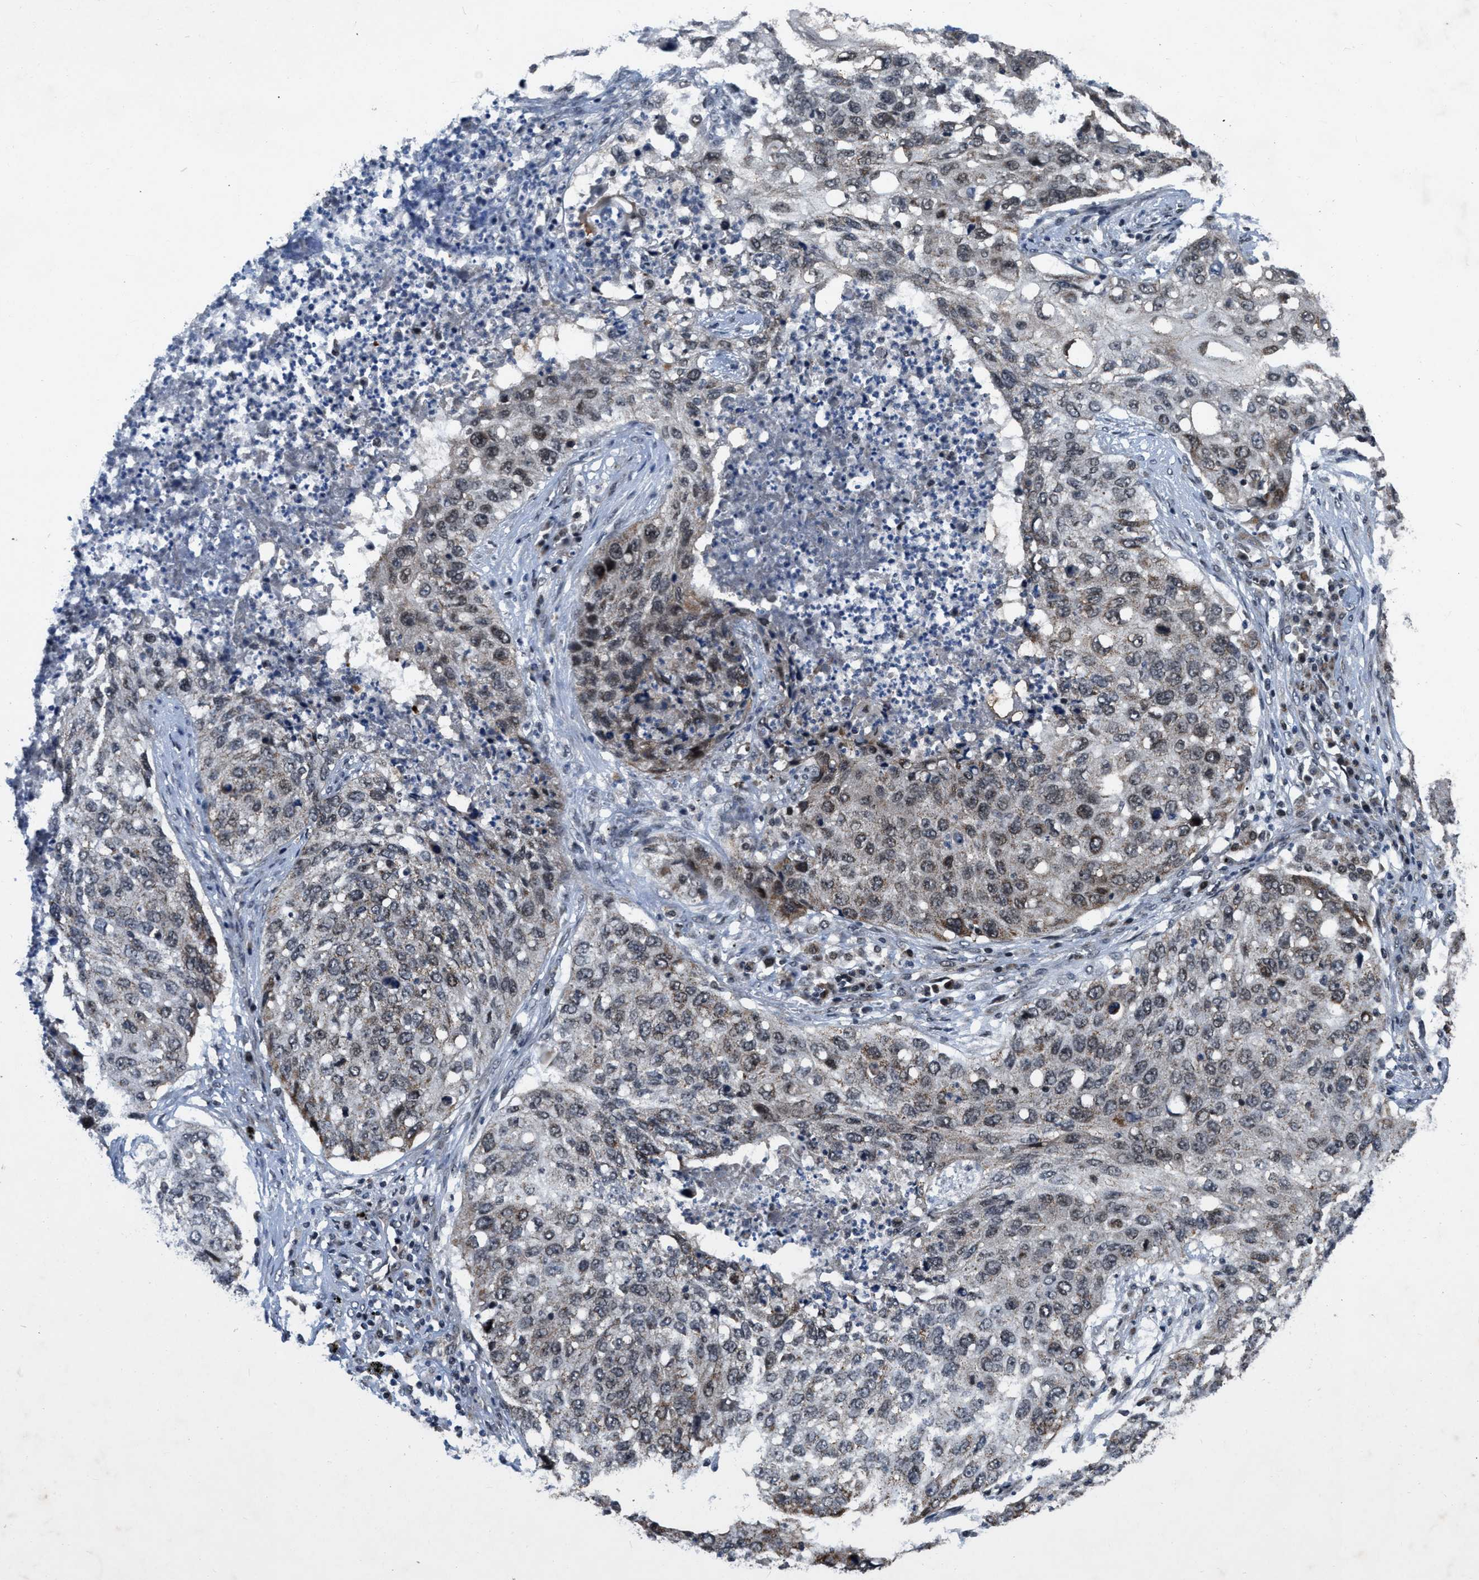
{"staining": {"intensity": "weak", "quantity": "<25%", "location": "nuclear"}, "tissue": "lung cancer", "cell_type": "Tumor cells", "image_type": "cancer", "snomed": [{"axis": "morphology", "description": "Squamous cell carcinoma, NOS"}, {"axis": "topography", "description": "Lung"}], "caption": "Lung squamous cell carcinoma stained for a protein using immunohistochemistry reveals no positivity tumor cells.", "gene": "ZNHIT1", "patient": {"sex": "female", "age": 63}}